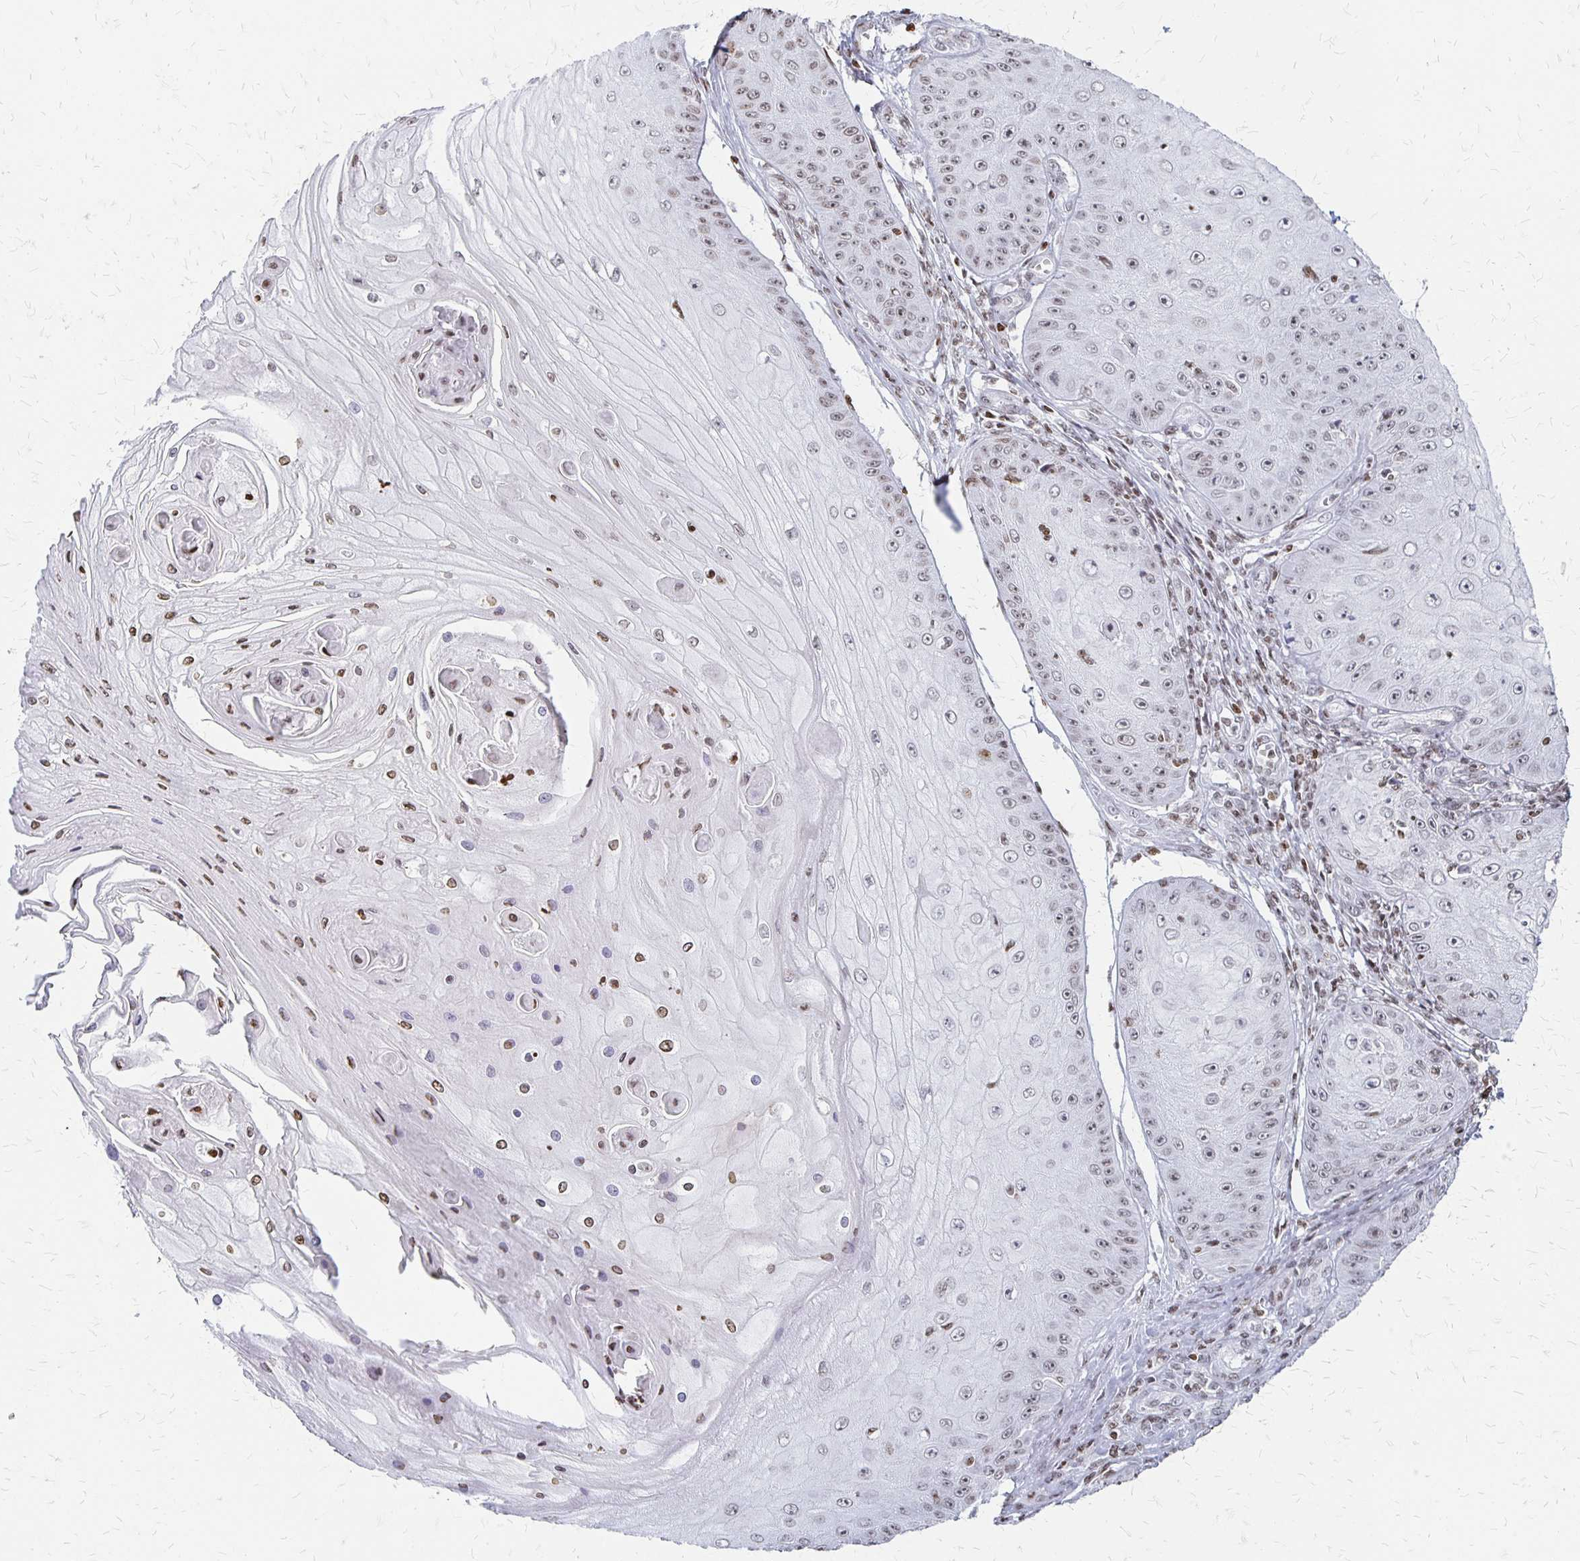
{"staining": {"intensity": "weak", "quantity": "<25%", "location": "nuclear"}, "tissue": "skin cancer", "cell_type": "Tumor cells", "image_type": "cancer", "snomed": [{"axis": "morphology", "description": "Squamous cell carcinoma, NOS"}, {"axis": "topography", "description": "Skin"}], "caption": "IHC histopathology image of neoplastic tissue: human skin cancer (squamous cell carcinoma) stained with DAB (3,3'-diaminobenzidine) demonstrates no significant protein staining in tumor cells. (DAB immunohistochemistry (IHC) visualized using brightfield microscopy, high magnification).", "gene": "ZNF280C", "patient": {"sex": "male", "age": 70}}